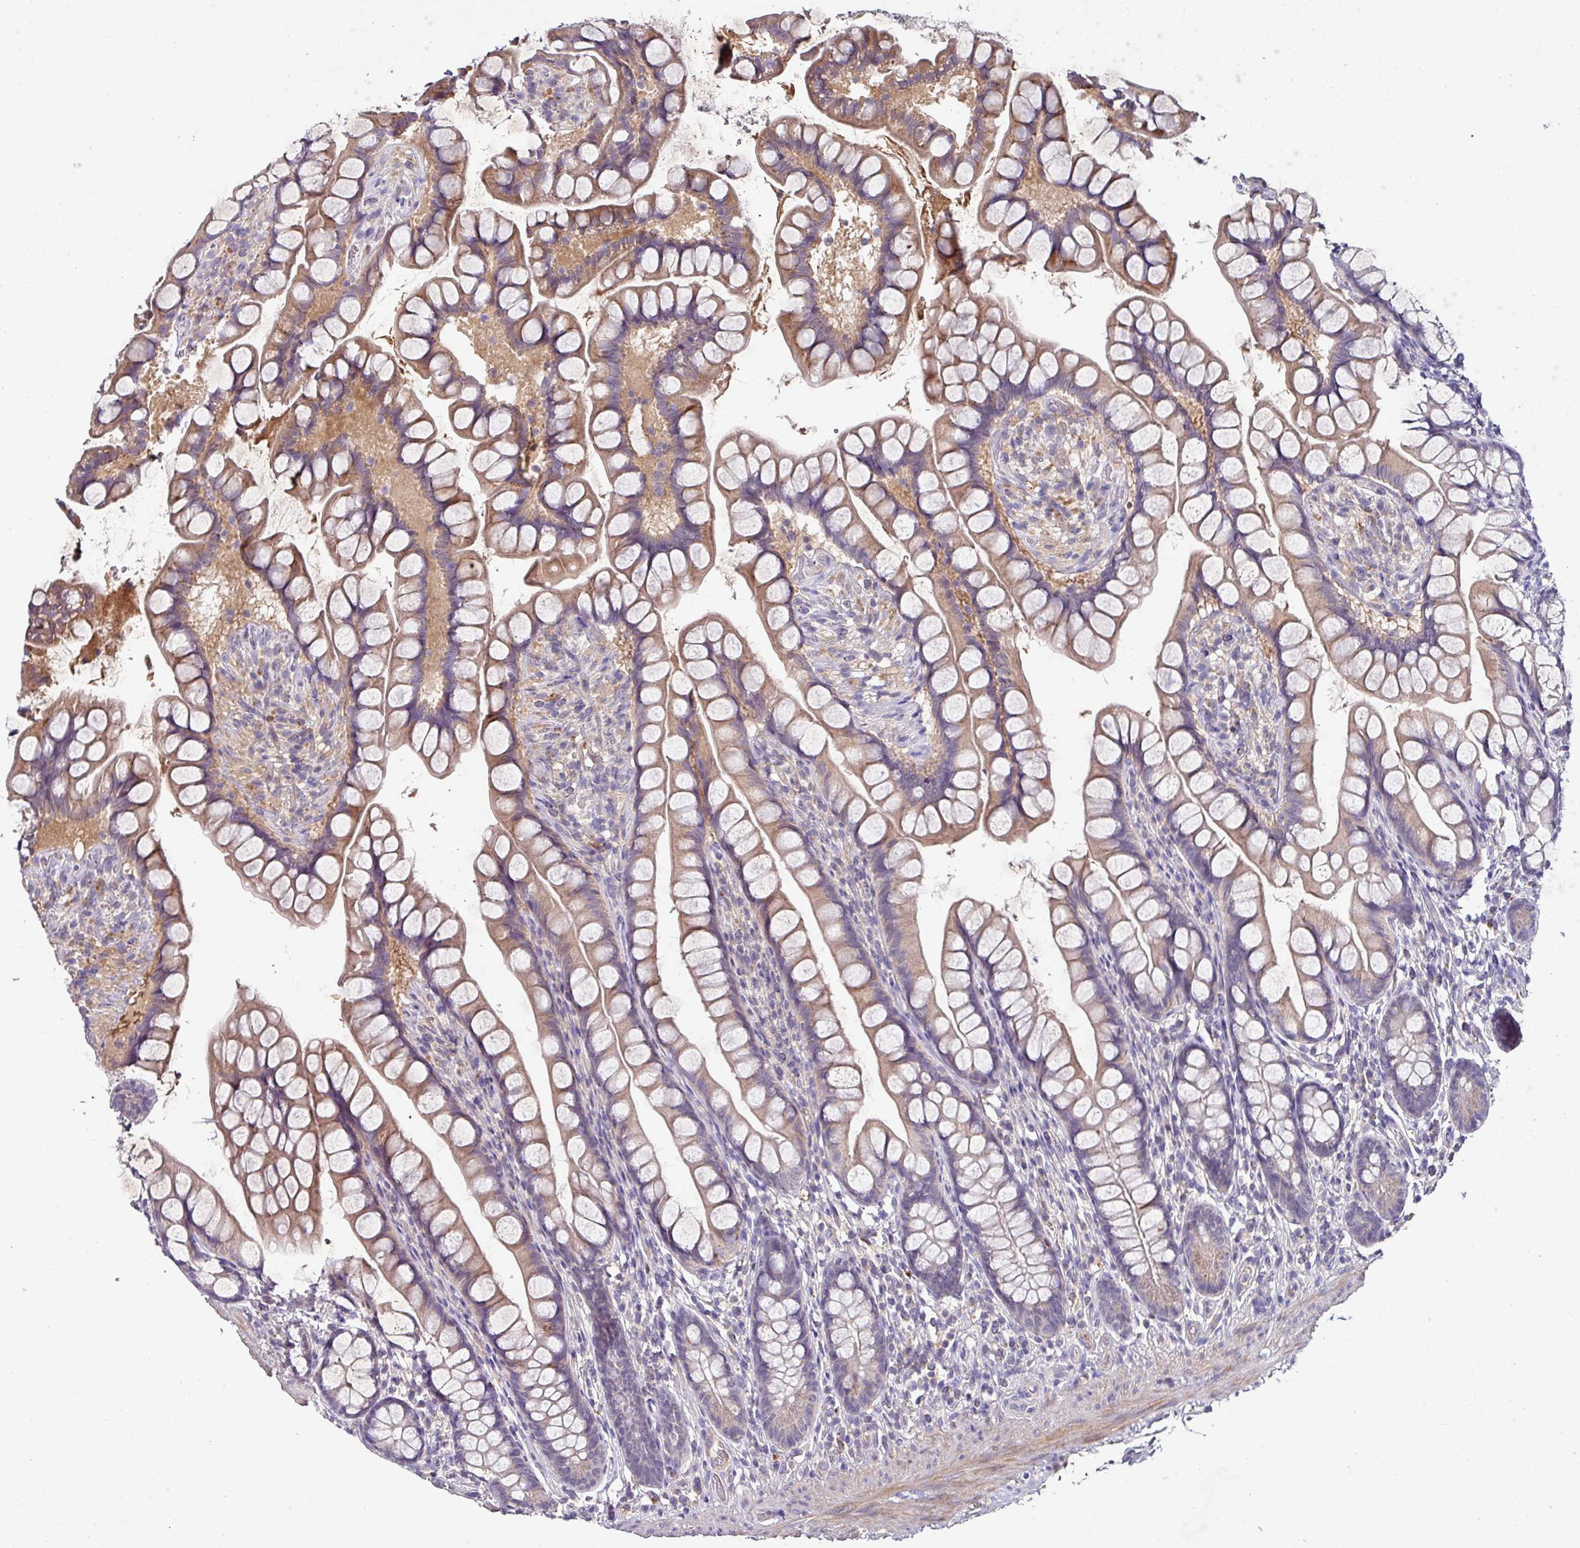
{"staining": {"intensity": "moderate", "quantity": ">75%", "location": "cytoplasmic/membranous"}, "tissue": "small intestine", "cell_type": "Glandular cells", "image_type": "normal", "snomed": [{"axis": "morphology", "description": "Normal tissue, NOS"}, {"axis": "topography", "description": "Small intestine"}], "caption": "Immunohistochemical staining of unremarkable human small intestine displays medium levels of moderate cytoplasmic/membranous staining in approximately >75% of glandular cells.", "gene": "AEBP2", "patient": {"sex": "male", "age": 70}}